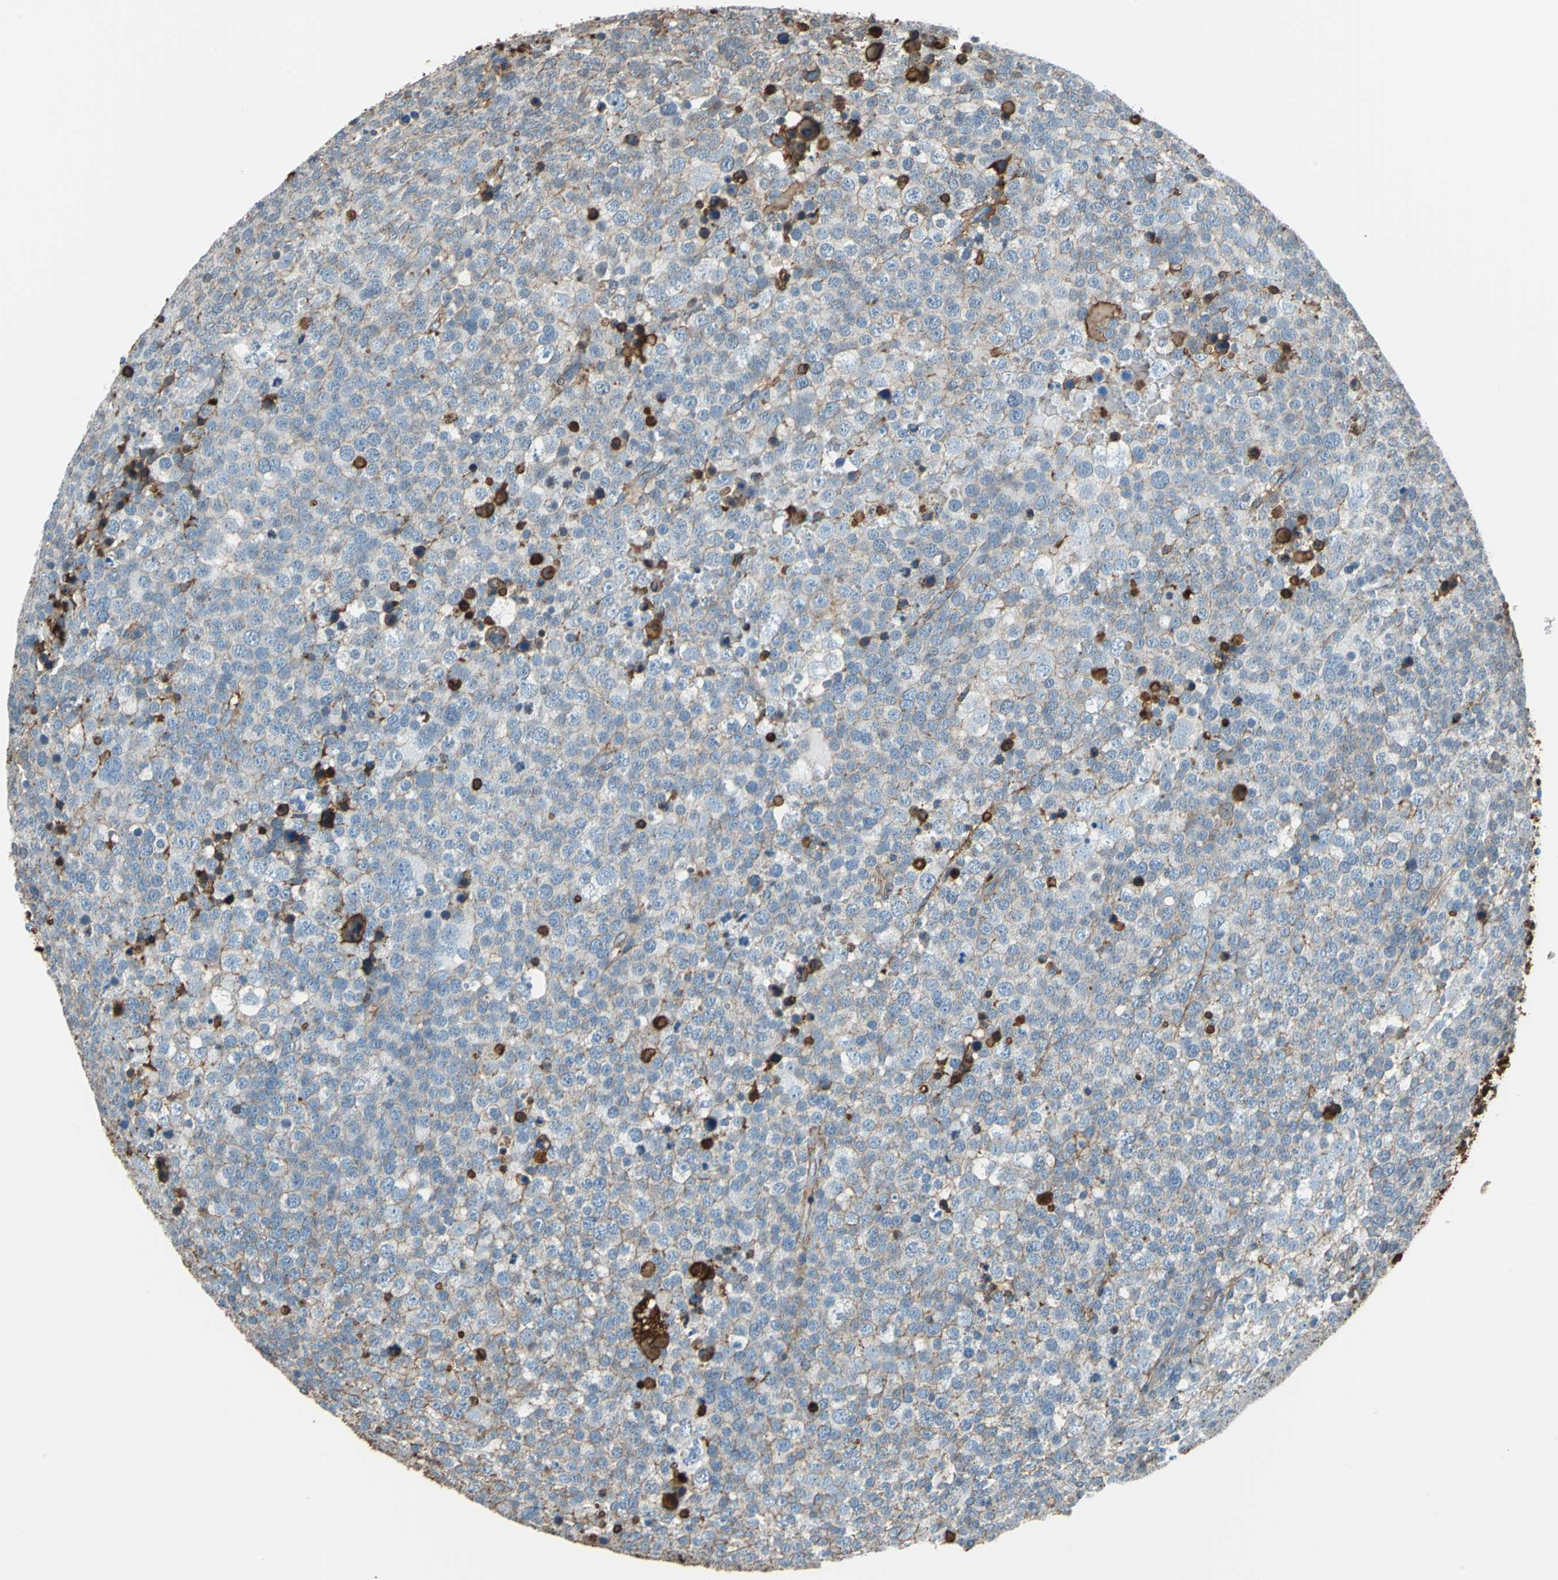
{"staining": {"intensity": "moderate", "quantity": "25%-75%", "location": "cytoplasmic/membranous,nuclear"}, "tissue": "testis cancer", "cell_type": "Tumor cells", "image_type": "cancer", "snomed": [{"axis": "morphology", "description": "Seminoma, NOS"}, {"axis": "topography", "description": "Testis"}], "caption": "Human testis seminoma stained for a protein (brown) demonstrates moderate cytoplasmic/membranous and nuclear positive positivity in about 25%-75% of tumor cells.", "gene": "ALB", "patient": {"sex": "male", "age": 71}}